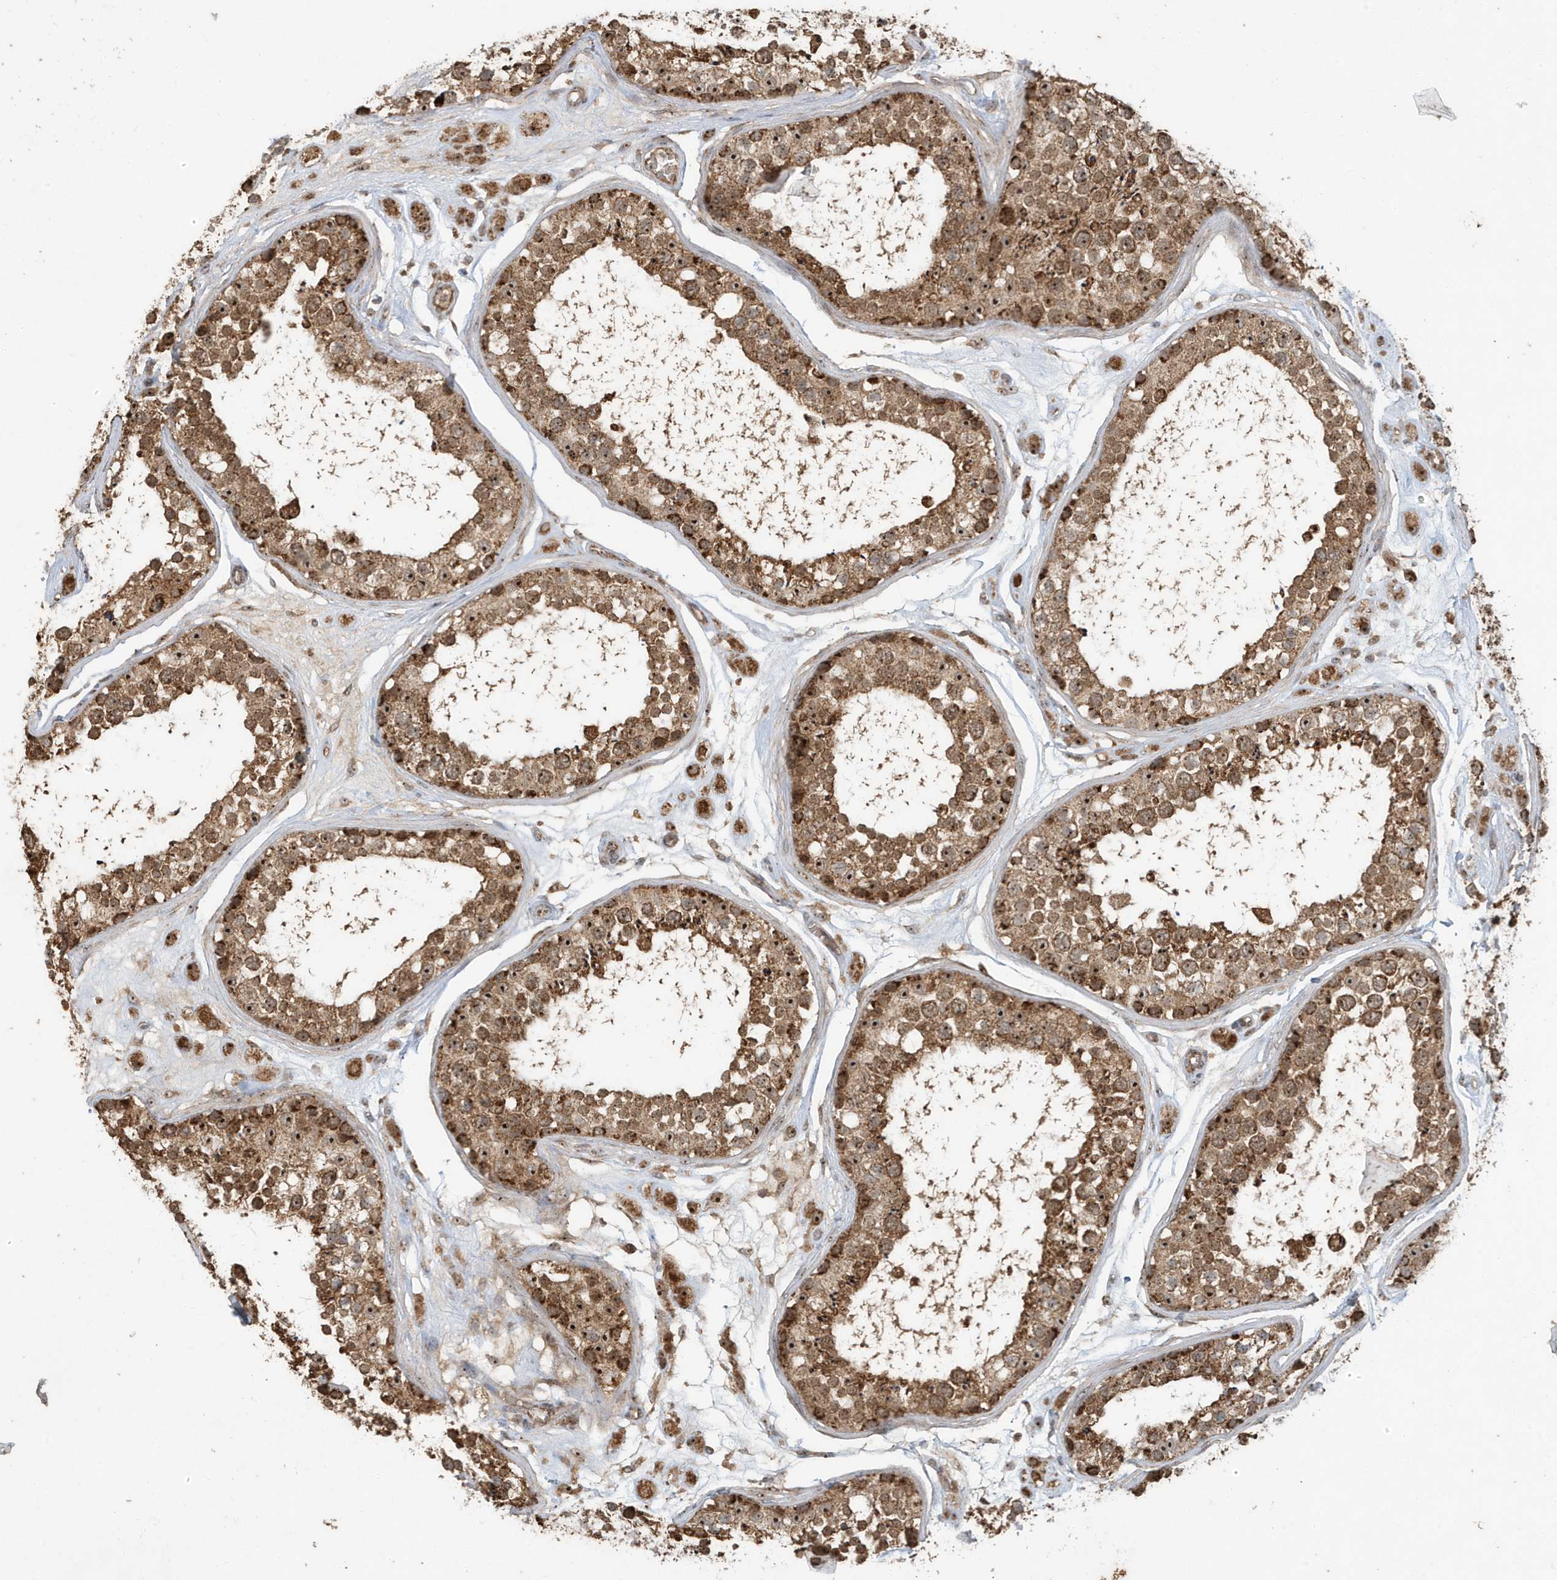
{"staining": {"intensity": "strong", "quantity": ">75%", "location": "cytoplasmic/membranous,nuclear"}, "tissue": "testis", "cell_type": "Cells in seminiferous ducts", "image_type": "normal", "snomed": [{"axis": "morphology", "description": "Normal tissue, NOS"}, {"axis": "topography", "description": "Testis"}], "caption": "Immunohistochemistry (IHC) photomicrograph of normal human testis stained for a protein (brown), which demonstrates high levels of strong cytoplasmic/membranous,nuclear positivity in approximately >75% of cells in seminiferous ducts.", "gene": "ABCB9", "patient": {"sex": "male", "age": 25}}